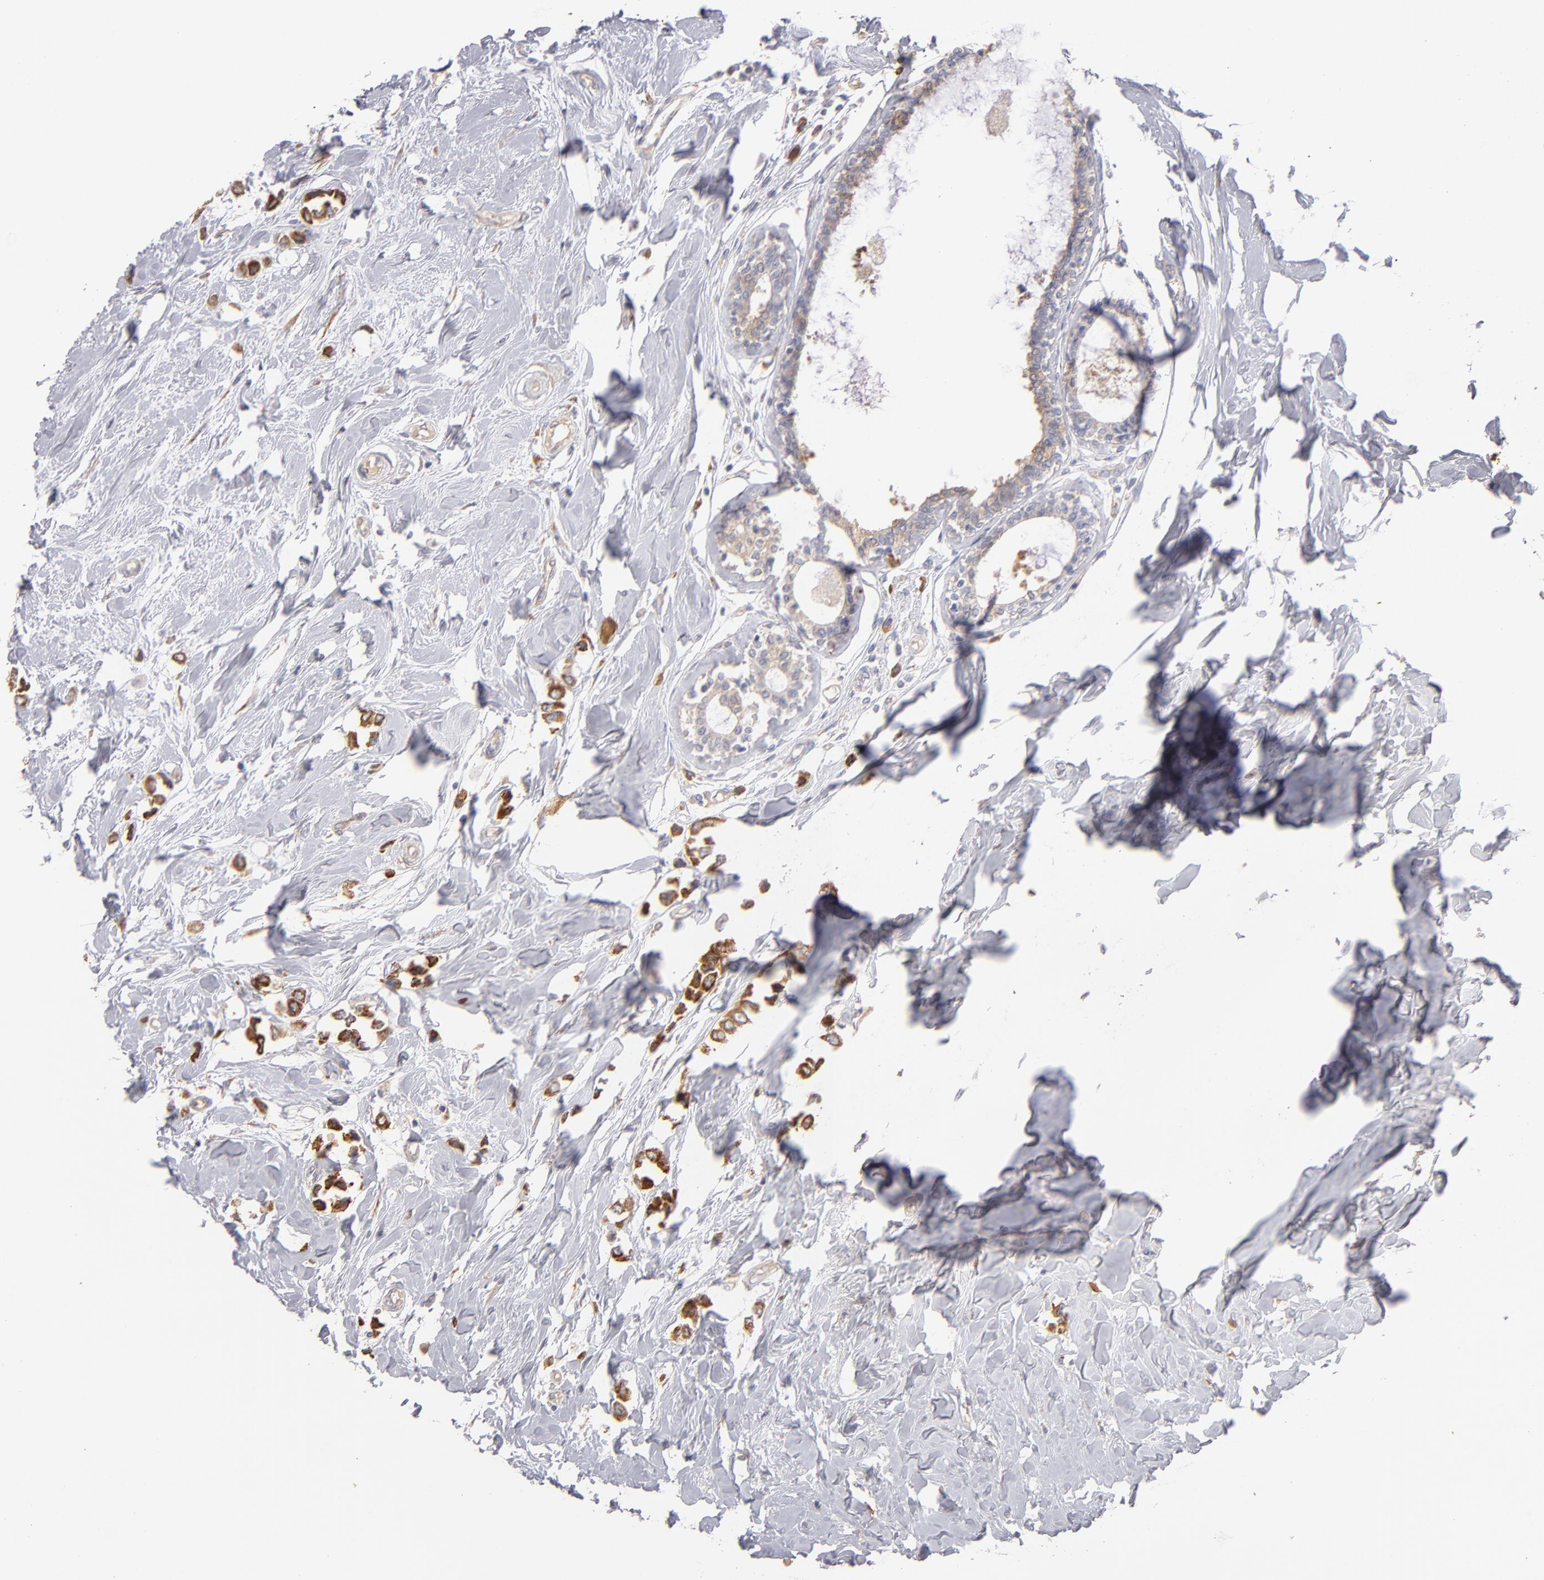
{"staining": {"intensity": "moderate", "quantity": "25%-75%", "location": "cytoplasmic/membranous"}, "tissue": "breast cancer", "cell_type": "Tumor cells", "image_type": "cancer", "snomed": [{"axis": "morphology", "description": "Lobular carcinoma"}, {"axis": "topography", "description": "Breast"}], "caption": "Breast cancer stained with a brown dye reveals moderate cytoplasmic/membranous positive expression in about 25%-75% of tumor cells.", "gene": "ENTPD5", "patient": {"sex": "female", "age": 51}}